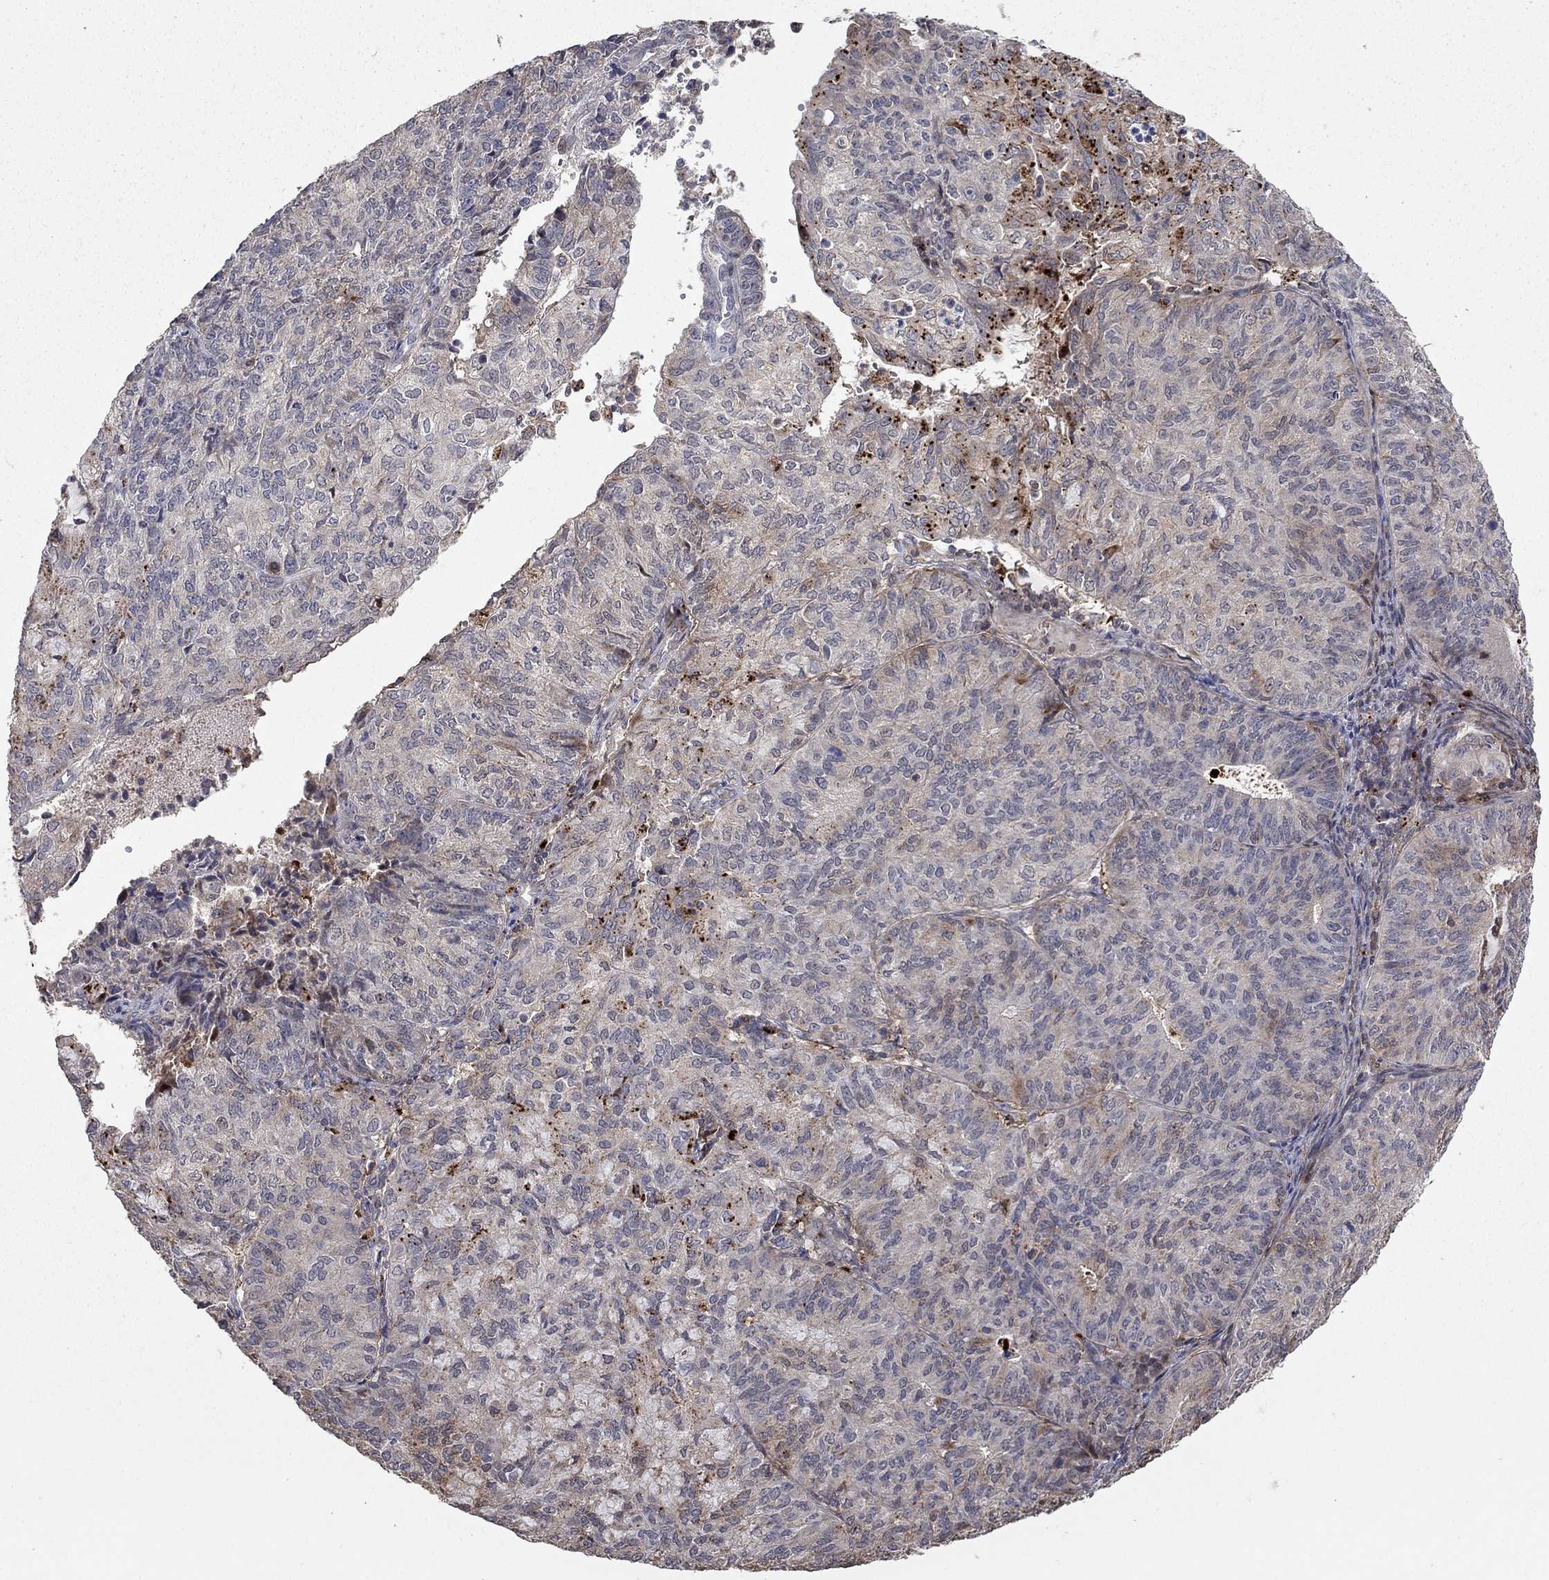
{"staining": {"intensity": "strong", "quantity": "<25%", "location": "cytoplasmic/membranous"}, "tissue": "endometrial cancer", "cell_type": "Tumor cells", "image_type": "cancer", "snomed": [{"axis": "morphology", "description": "Adenocarcinoma, NOS"}, {"axis": "topography", "description": "Endometrium"}], "caption": "High-power microscopy captured an IHC photomicrograph of endometrial cancer, revealing strong cytoplasmic/membranous positivity in about <25% of tumor cells.", "gene": "LPCAT4", "patient": {"sex": "female", "age": 82}}